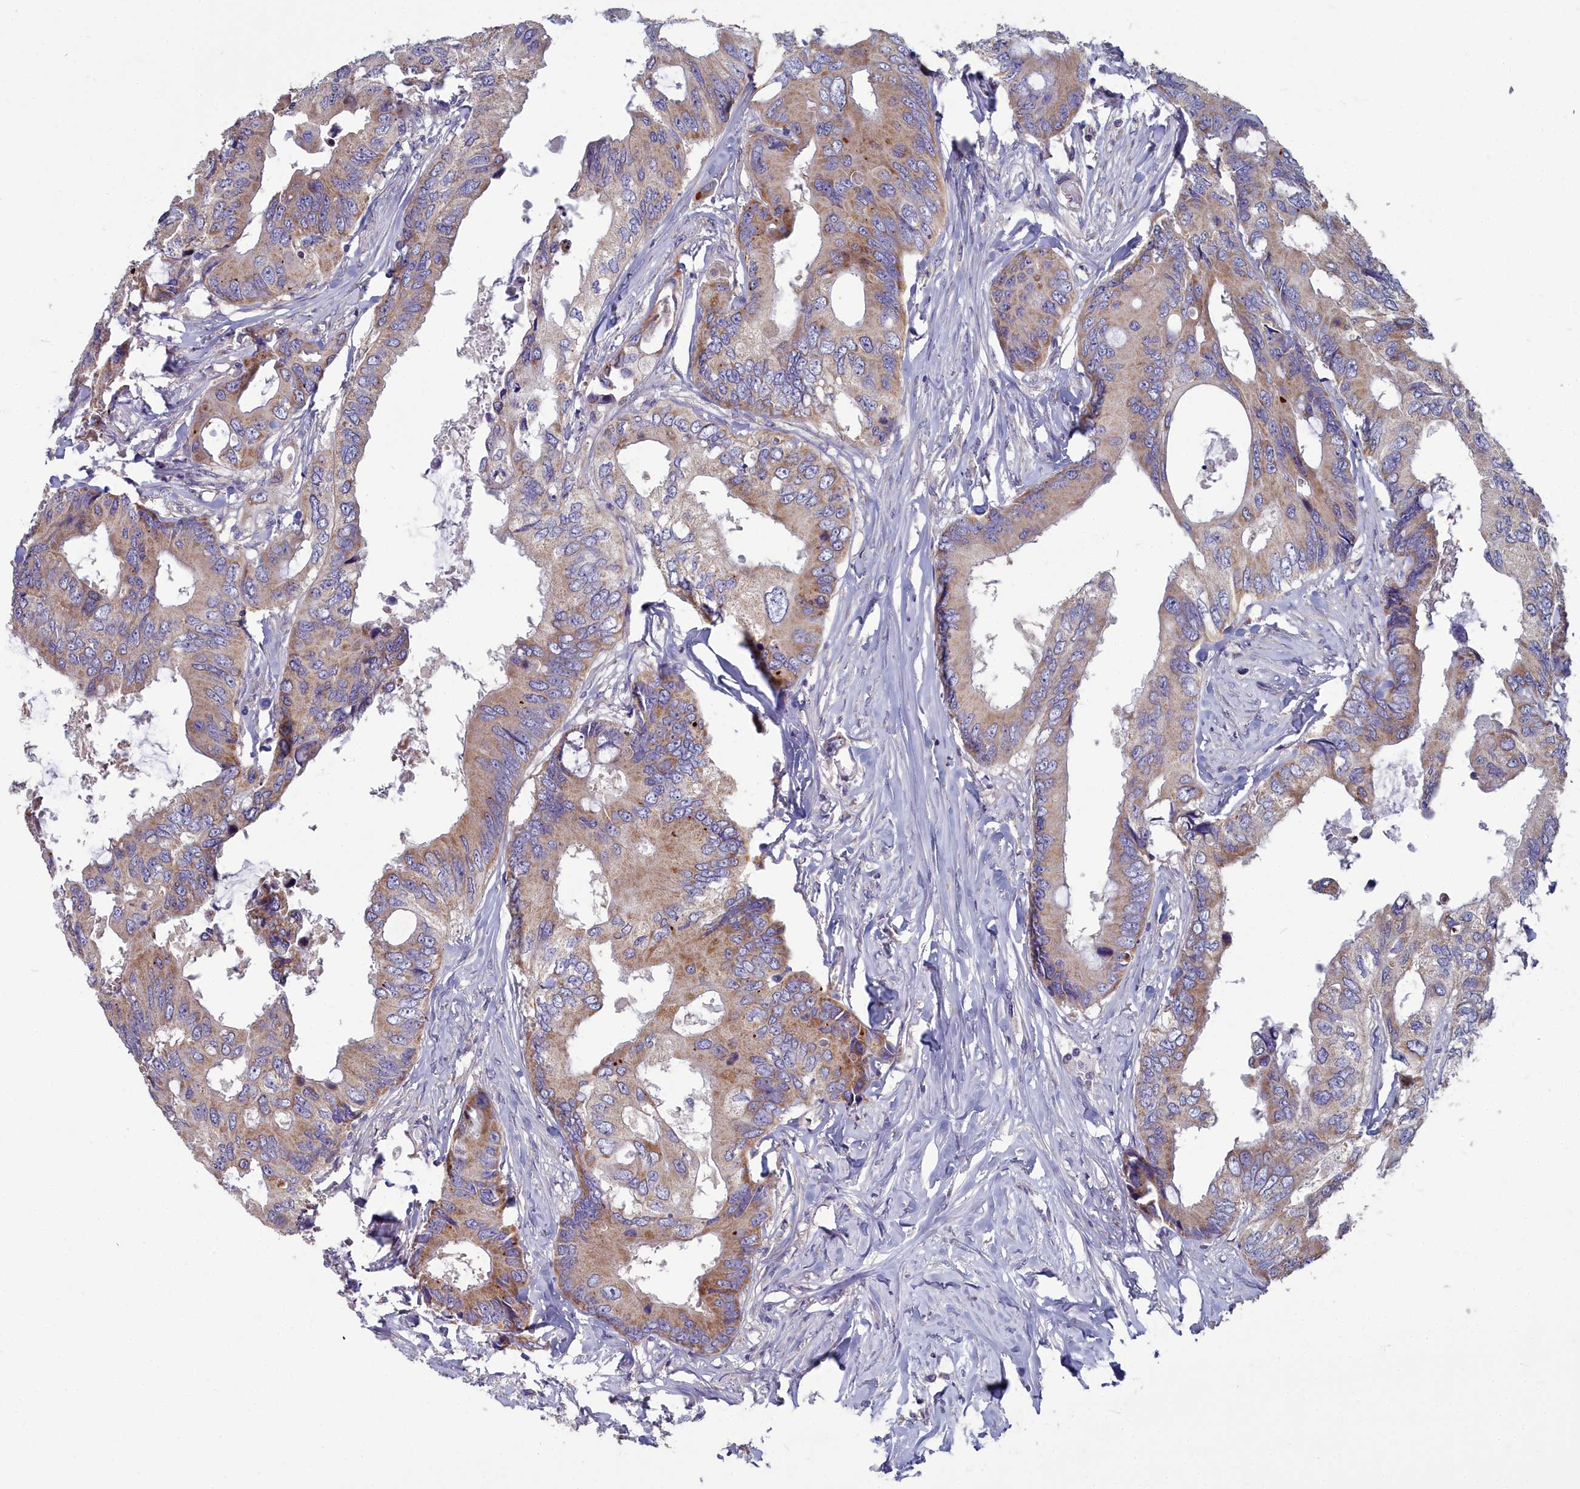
{"staining": {"intensity": "moderate", "quantity": "25%-75%", "location": "cytoplasmic/membranous"}, "tissue": "colorectal cancer", "cell_type": "Tumor cells", "image_type": "cancer", "snomed": [{"axis": "morphology", "description": "Adenocarcinoma, NOS"}, {"axis": "topography", "description": "Colon"}], "caption": "Moderate cytoplasmic/membranous staining is appreciated in about 25%-75% of tumor cells in adenocarcinoma (colorectal).", "gene": "COX20", "patient": {"sex": "male", "age": 71}}